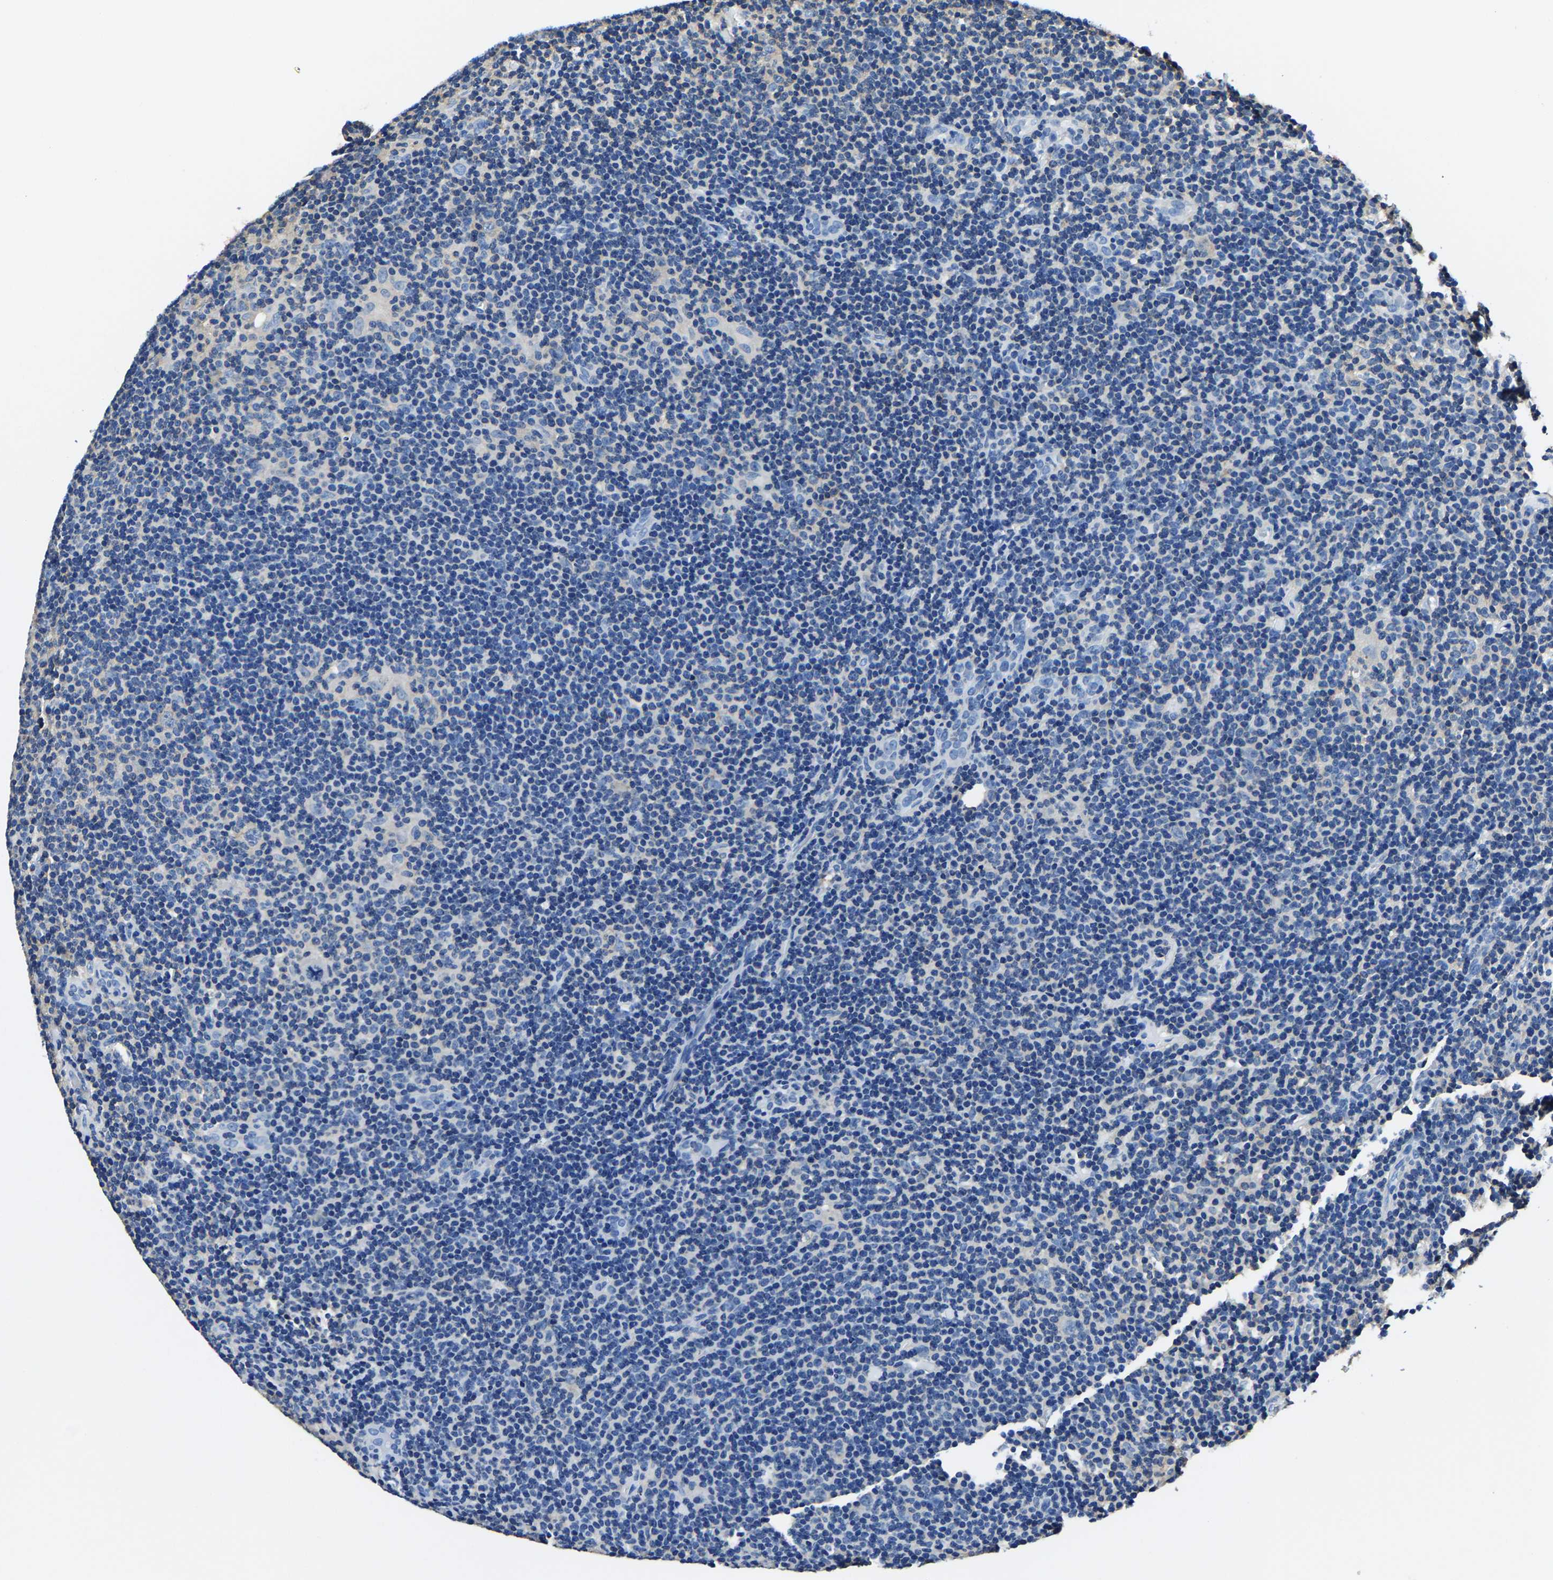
{"staining": {"intensity": "negative", "quantity": "none", "location": "none"}, "tissue": "lymphoma", "cell_type": "Tumor cells", "image_type": "cancer", "snomed": [{"axis": "morphology", "description": "Hodgkin's disease, NOS"}, {"axis": "topography", "description": "Lymph node"}], "caption": "Immunohistochemistry image of neoplastic tissue: human Hodgkin's disease stained with DAB (3,3'-diaminobenzidine) shows no significant protein positivity in tumor cells. Nuclei are stained in blue.", "gene": "ALDOB", "patient": {"sex": "female", "age": 57}}